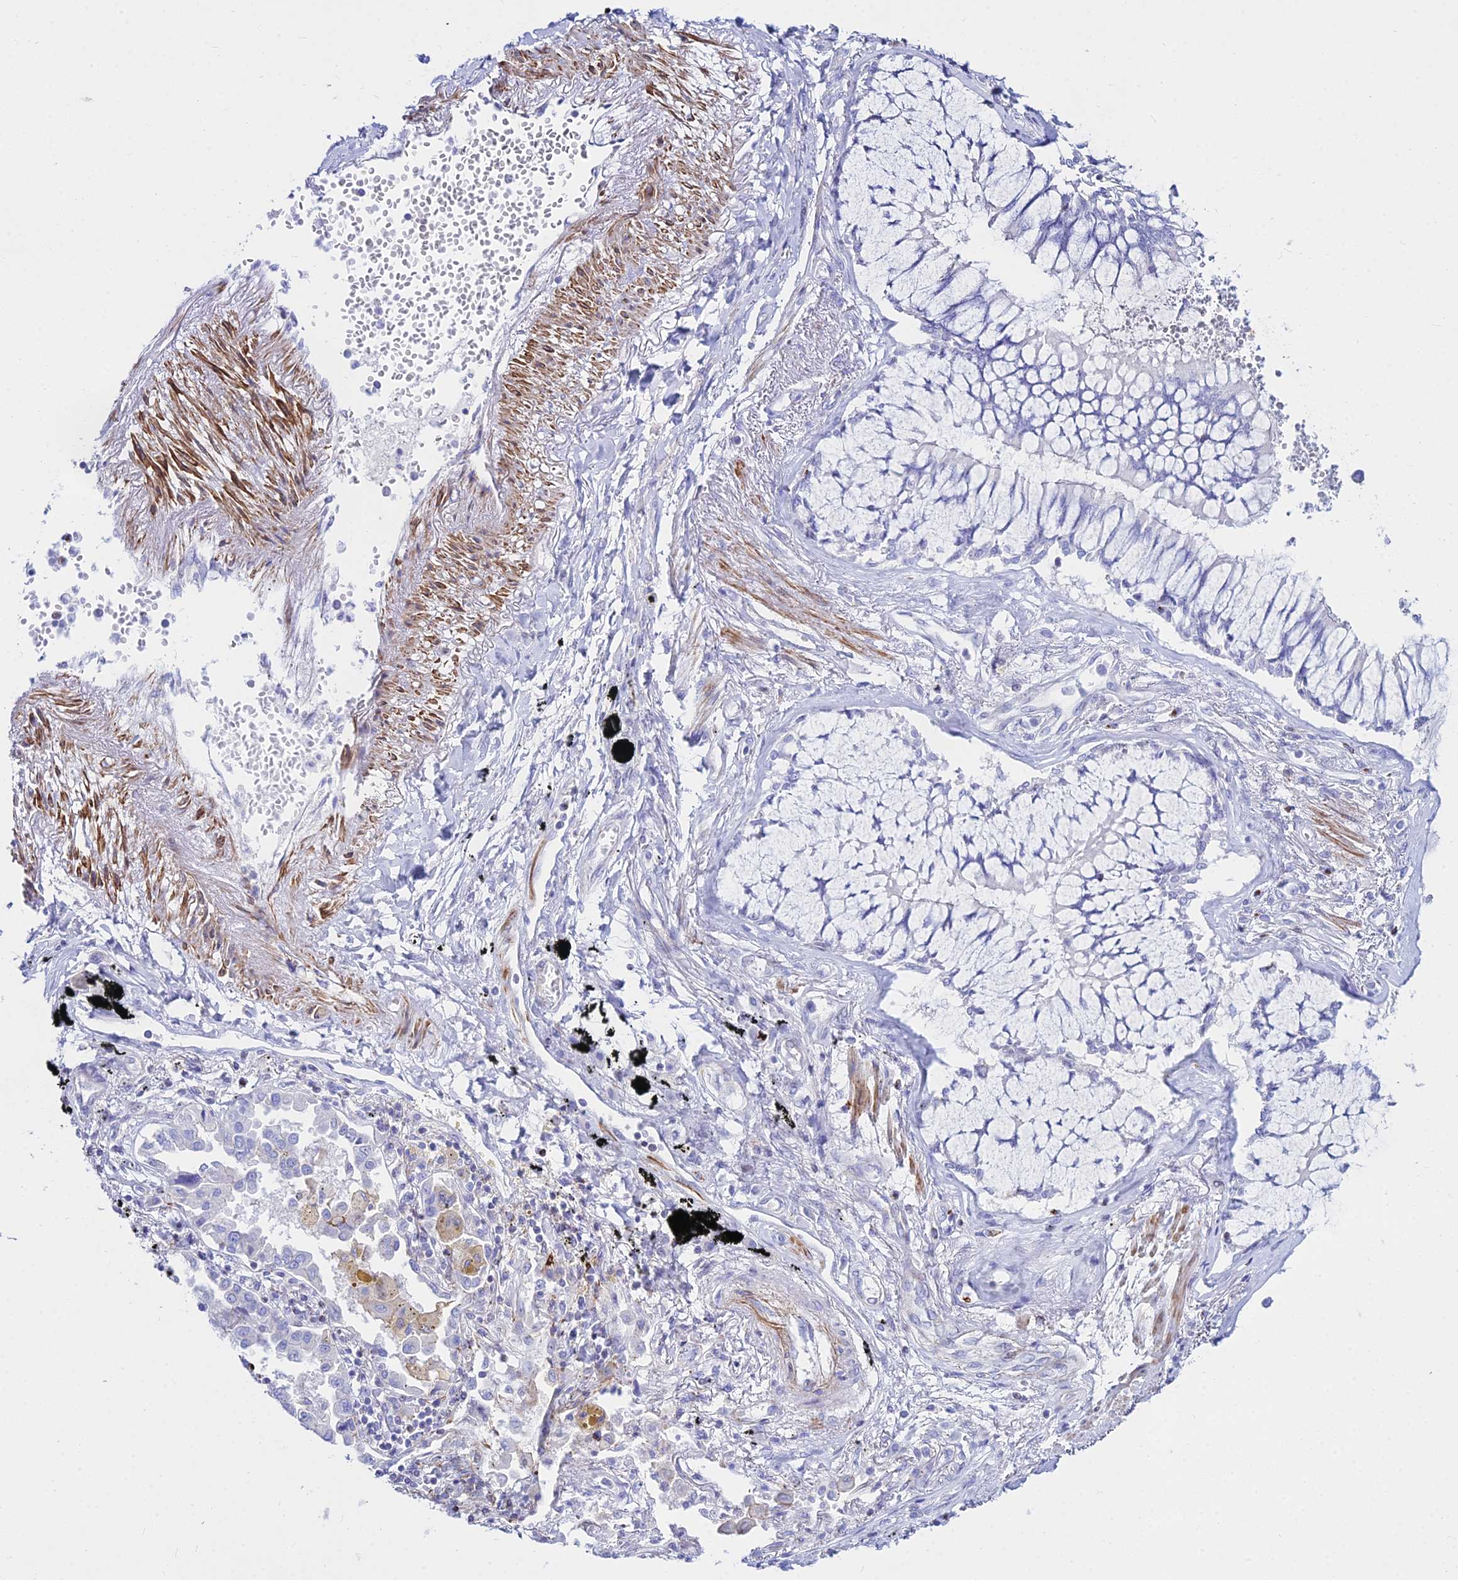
{"staining": {"intensity": "negative", "quantity": "none", "location": "none"}, "tissue": "lung cancer", "cell_type": "Tumor cells", "image_type": "cancer", "snomed": [{"axis": "morphology", "description": "Adenocarcinoma, NOS"}, {"axis": "topography", "description": "Lung"}], "caption": "Lung cancer was stained to show a protein in brown. There is no significant staining in tumor cells. (DAB (3,3'-diaminobenzidine) immunohistochemistry, high magnification).", "gene": "DLX1", "patient": {"sex": "male", "age": 67}}